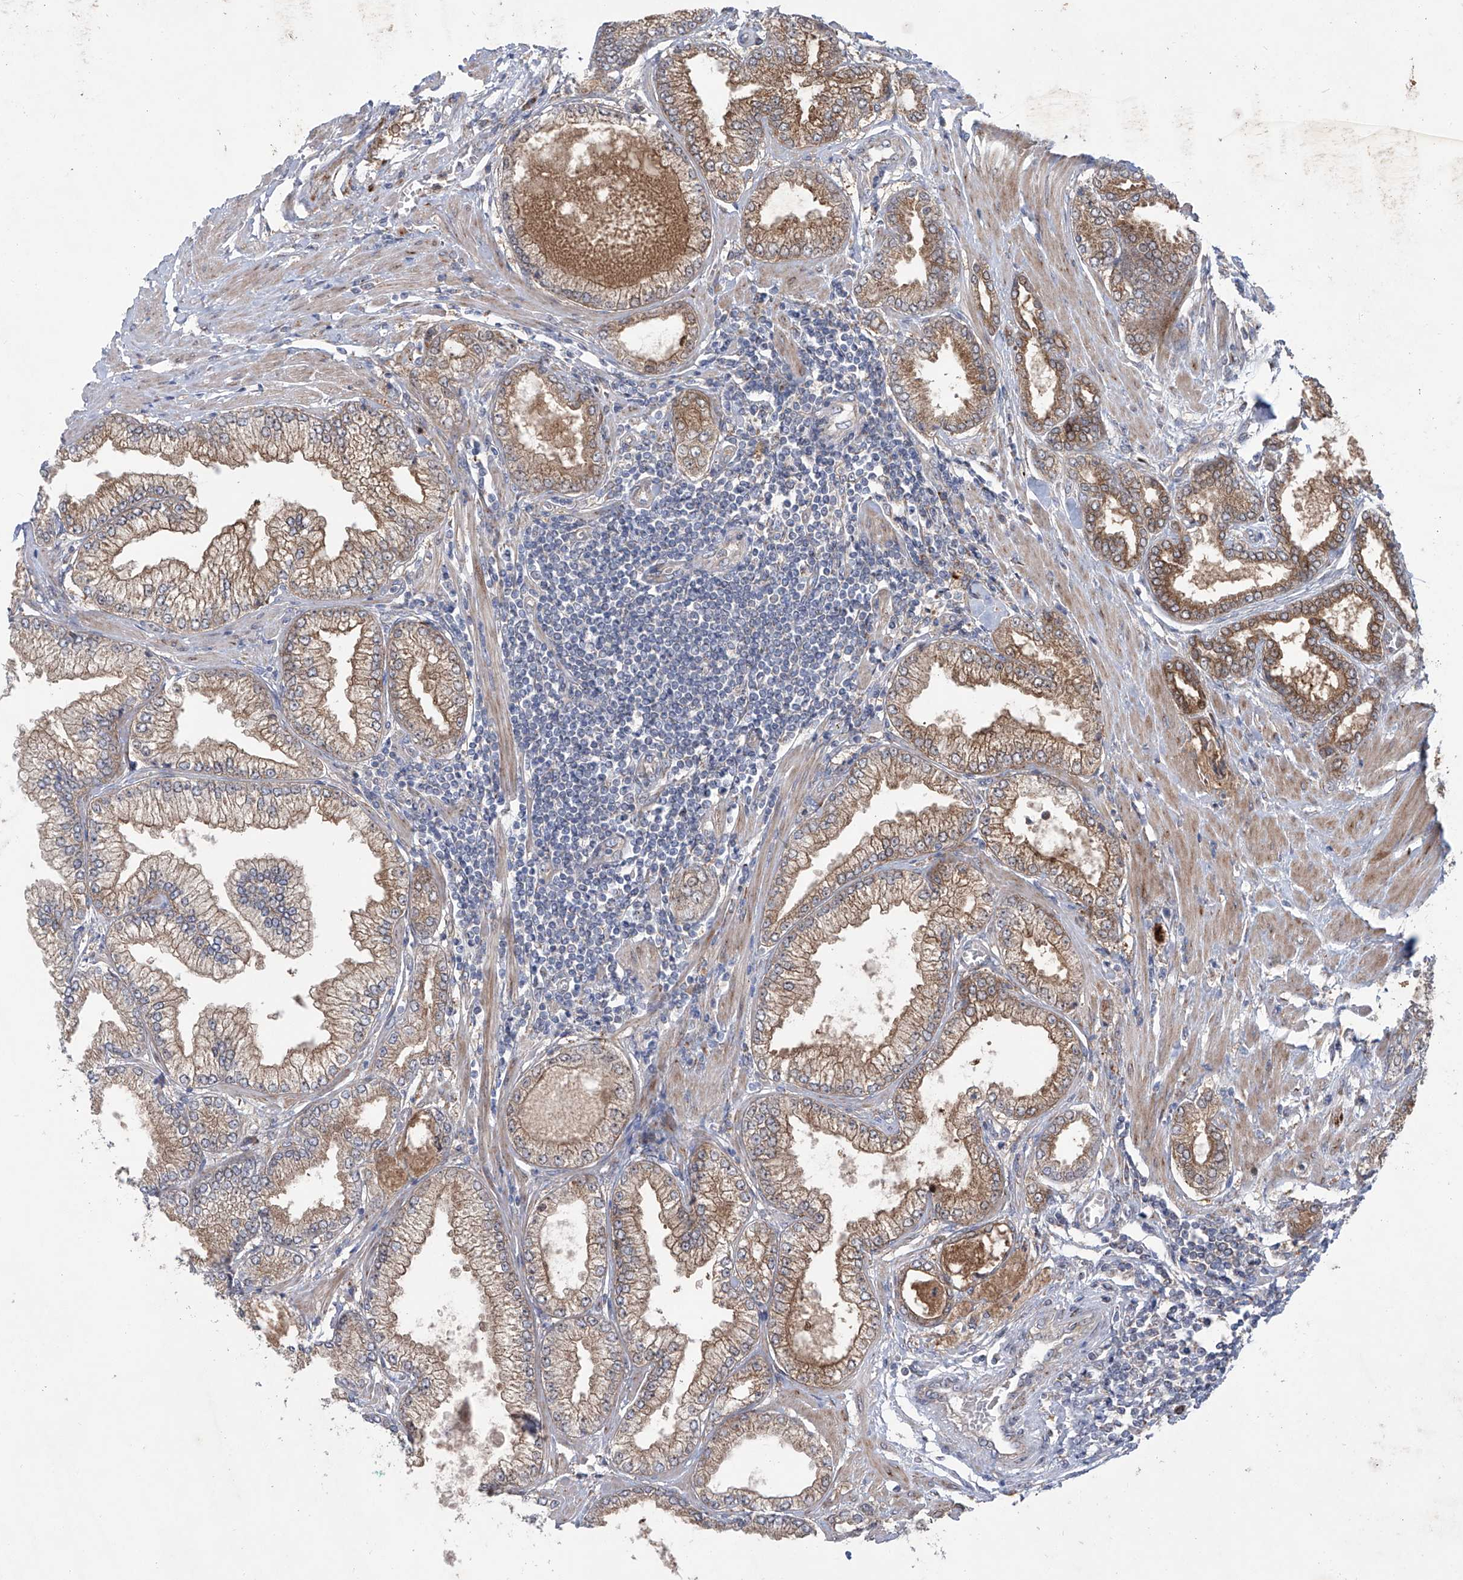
{"staining": {"intensity": "moderate", "quantity": ">75%", "location": "cytoplasmic/membranous"}, "tissue": "prostate cancer", "cell_type": "Tumor cells", "image_type": "cancer", "snomed": [{"axis": "morphology", "description": "Adenocarcinoma, Low grade"}, {"axis": "topography", "description": "Prostate"}], "caption": "Prostate cancer stained with DAB IHC reveals medium levels of moderate cytoplasmic/membranous positivity in approximately >75% of tumor cells.", "gene": "KLC4", "patient": {"sex": "male", "age": 62}}